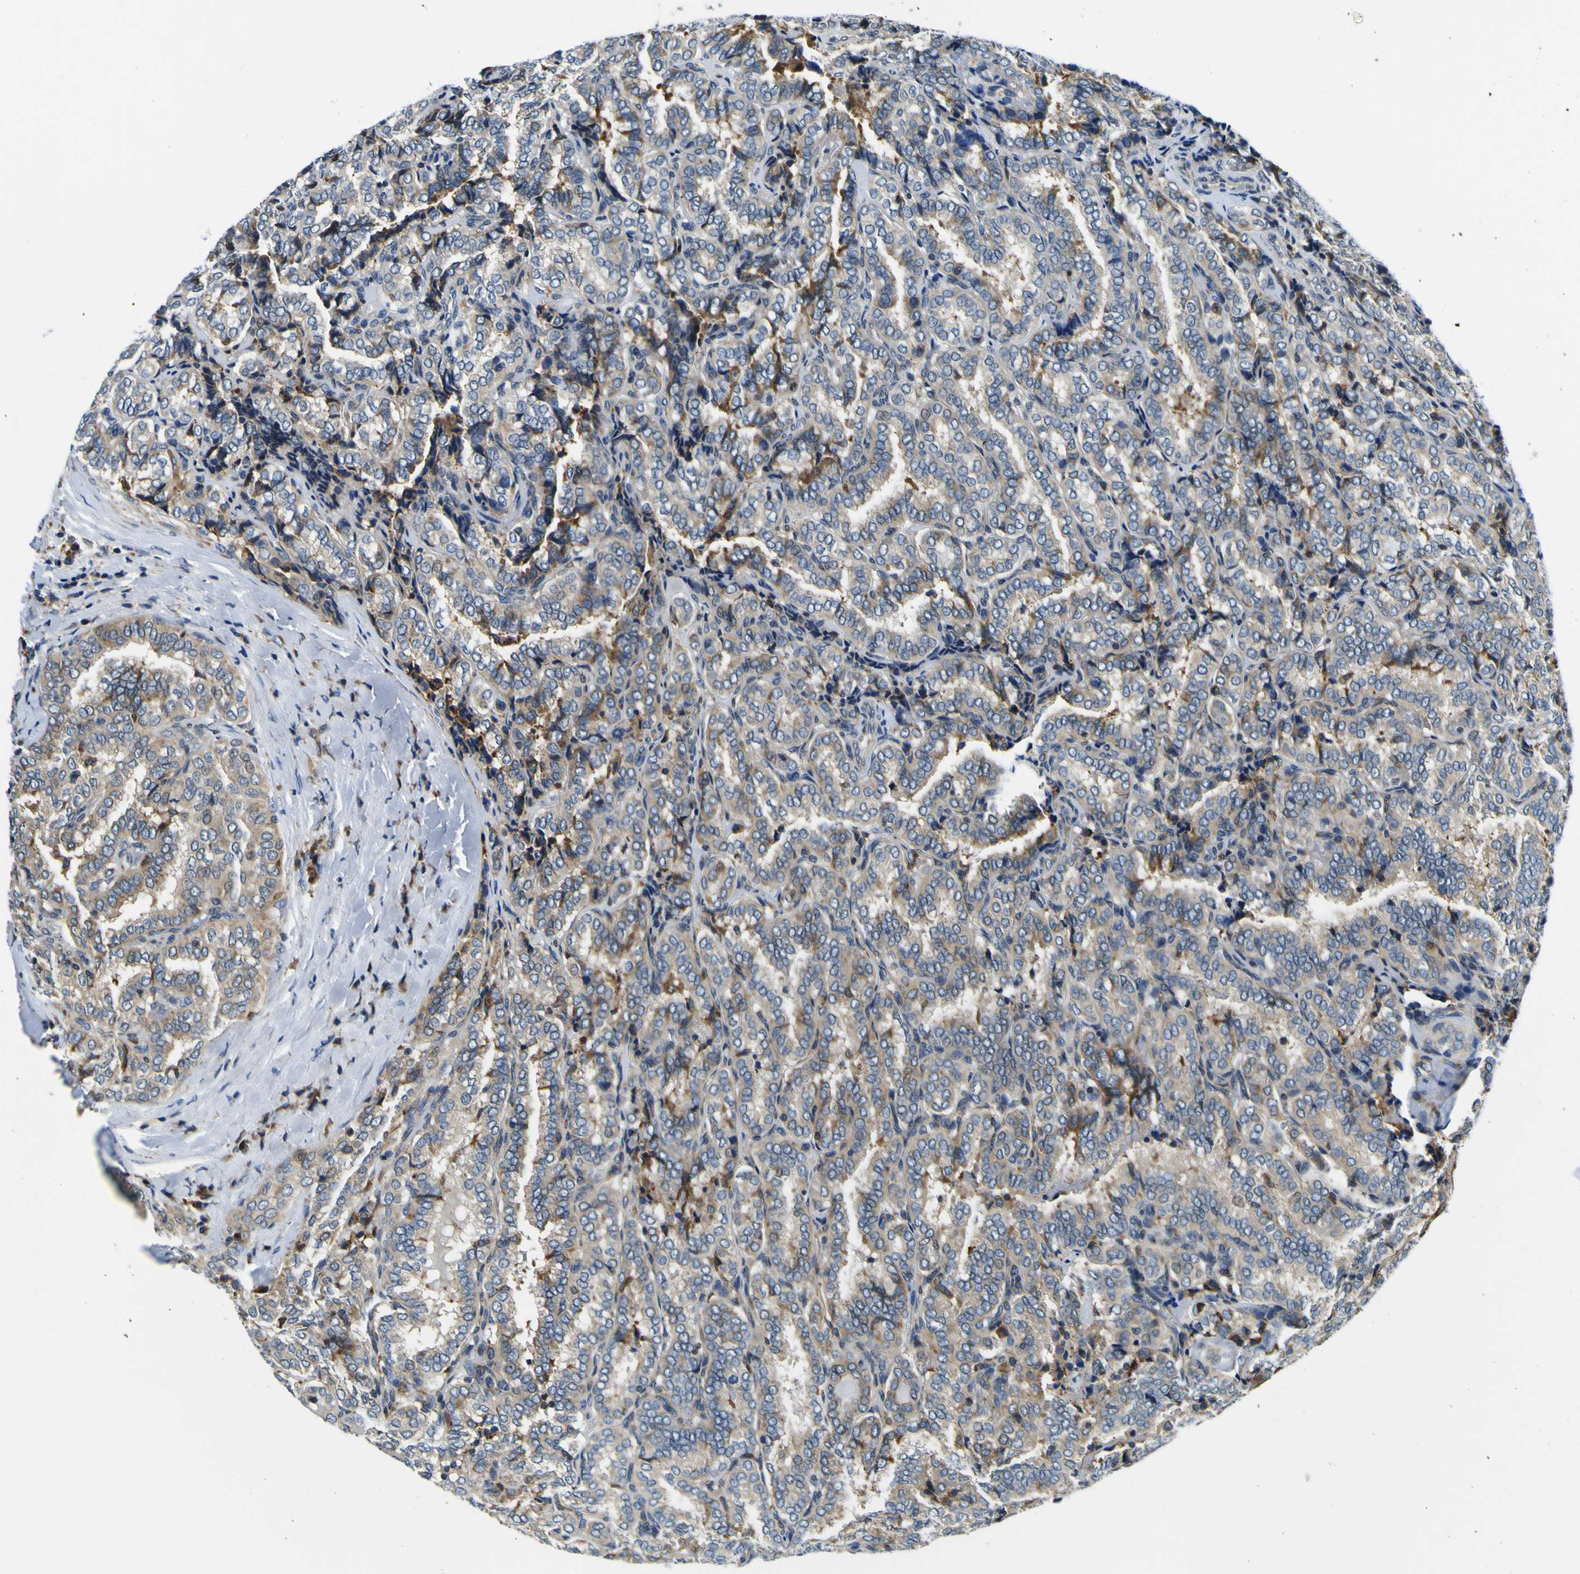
{"staining": {"intensity": "weak", "quantity": "25%-75%", "location": "cytoplasmic/membranous"}, "tissue": "thyroid cancer", "cell_type": "Tumor cells", "image_type": "cancer", "snomed": [{"axis": "morphology", "description": "Normal tissue, NOS"}, {"axis": "morphology", "description": "Papillary adenocarcinoma, NOS"}, {"axis": "topography", "description": "Thyroid gland"}], "caption": "Thyroid papillary adenocarcinoma stained with a protein marker reveals weak staining in tumor cells.", "gene": "NLRP3", "patient": {"sex": "female", "age": 30}}